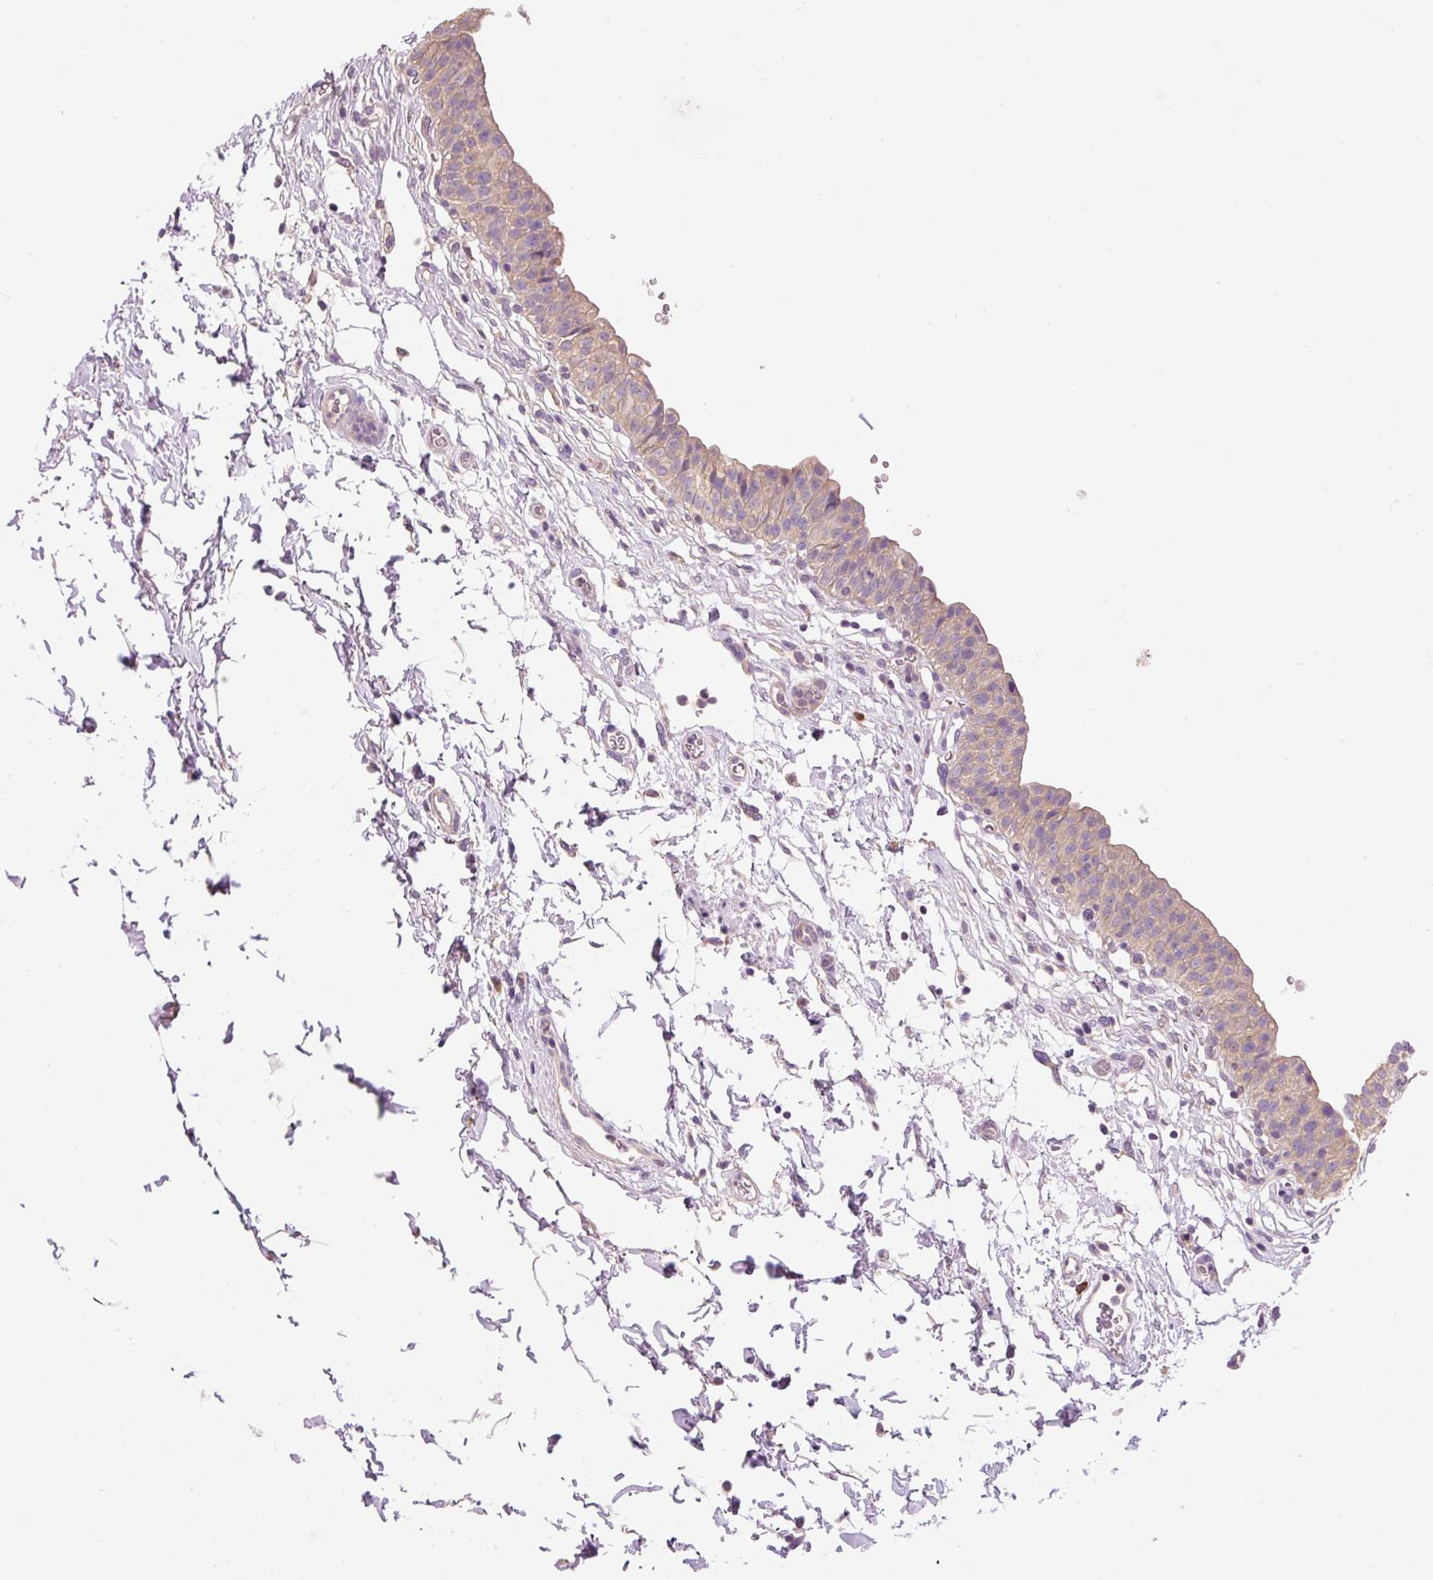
{"staining": {"intensity": "weak", "quantity": ">75%", "location": "cytoplasmic/membranous"}, "tissue": "urinary bladder", "cell_type": "Urothelial cells", "image_type": "normal", "snomed": [{"axis": "morphology", "description": "Normal tissue, NOS"}, {"axis": "topography", "description": "Urinary bladder"}, {"axis": "topography", "description": "Peripheral nerve tissue"}], "caption": "A high-resolution micrograph shows immunohistochemistry (IHC) staining of normal urinary bladder, which demonstrates weak cytoplasmic/membranous expression in approximately >75% of urothelial cells. The staining was performed using DAB, with brown indicating positive protein expression. Nuclei are stained blue with hematoxylin.", "gene": "PNPLA5", "patient": {"sex": "male", "age": 55}}